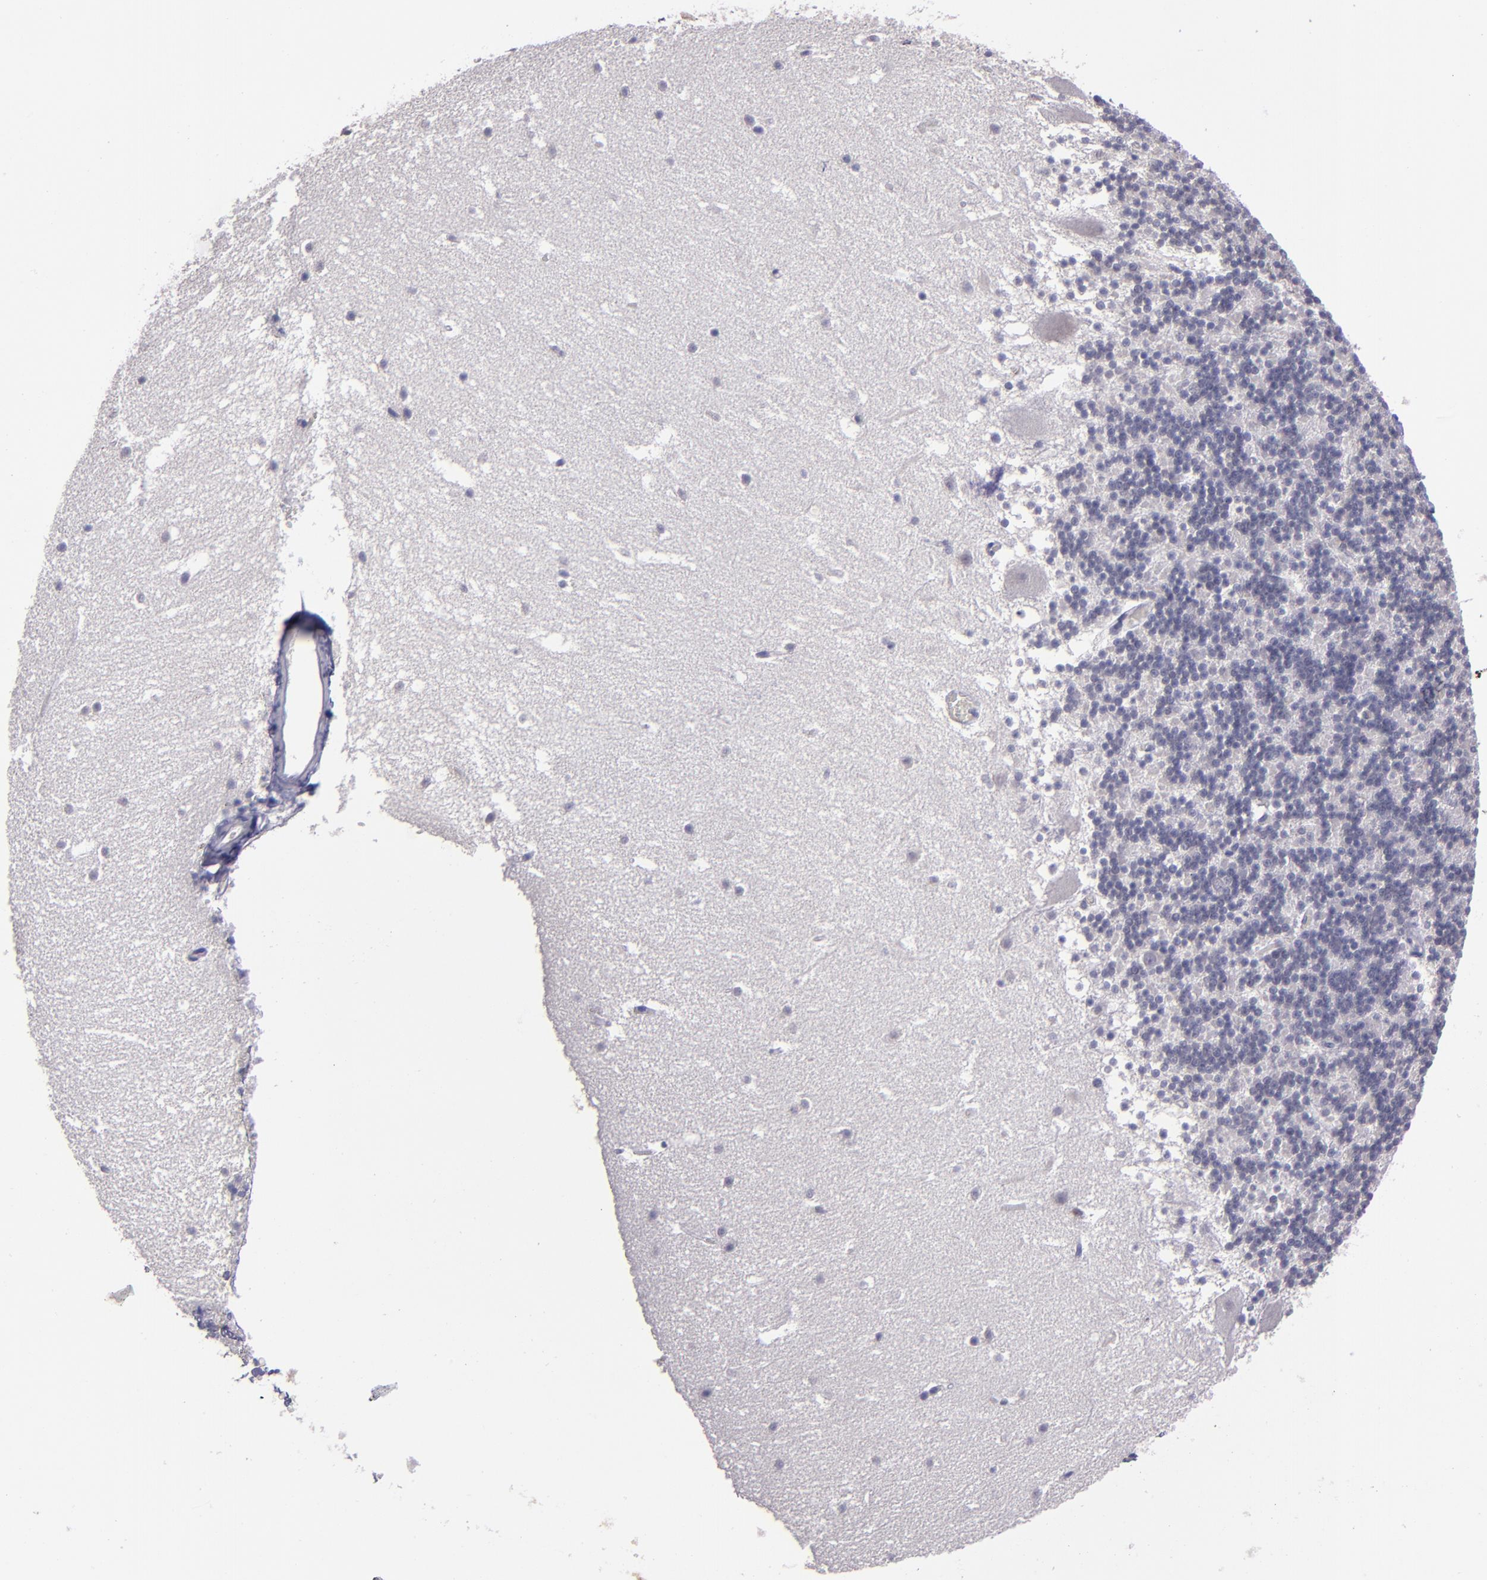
{"staining": {"intensity": "negative", "quantity": "none", "location": "none"}, "tissue": "cerebellum", "cell_type": "Cells in granular layer", "image_type": "normal", "snomed": [{"axis": "morphology", "description": "Normal tissue, NOS"}, {"axis": "topography", "description": "Cerebellum"}], "caption": "Human cerebellum stained for a protein using immunohistochemistry demonstrates no positivity in cells in granular layer.", "gene": "CEBPE", "patient": {"sex": "male", "age": 45}}